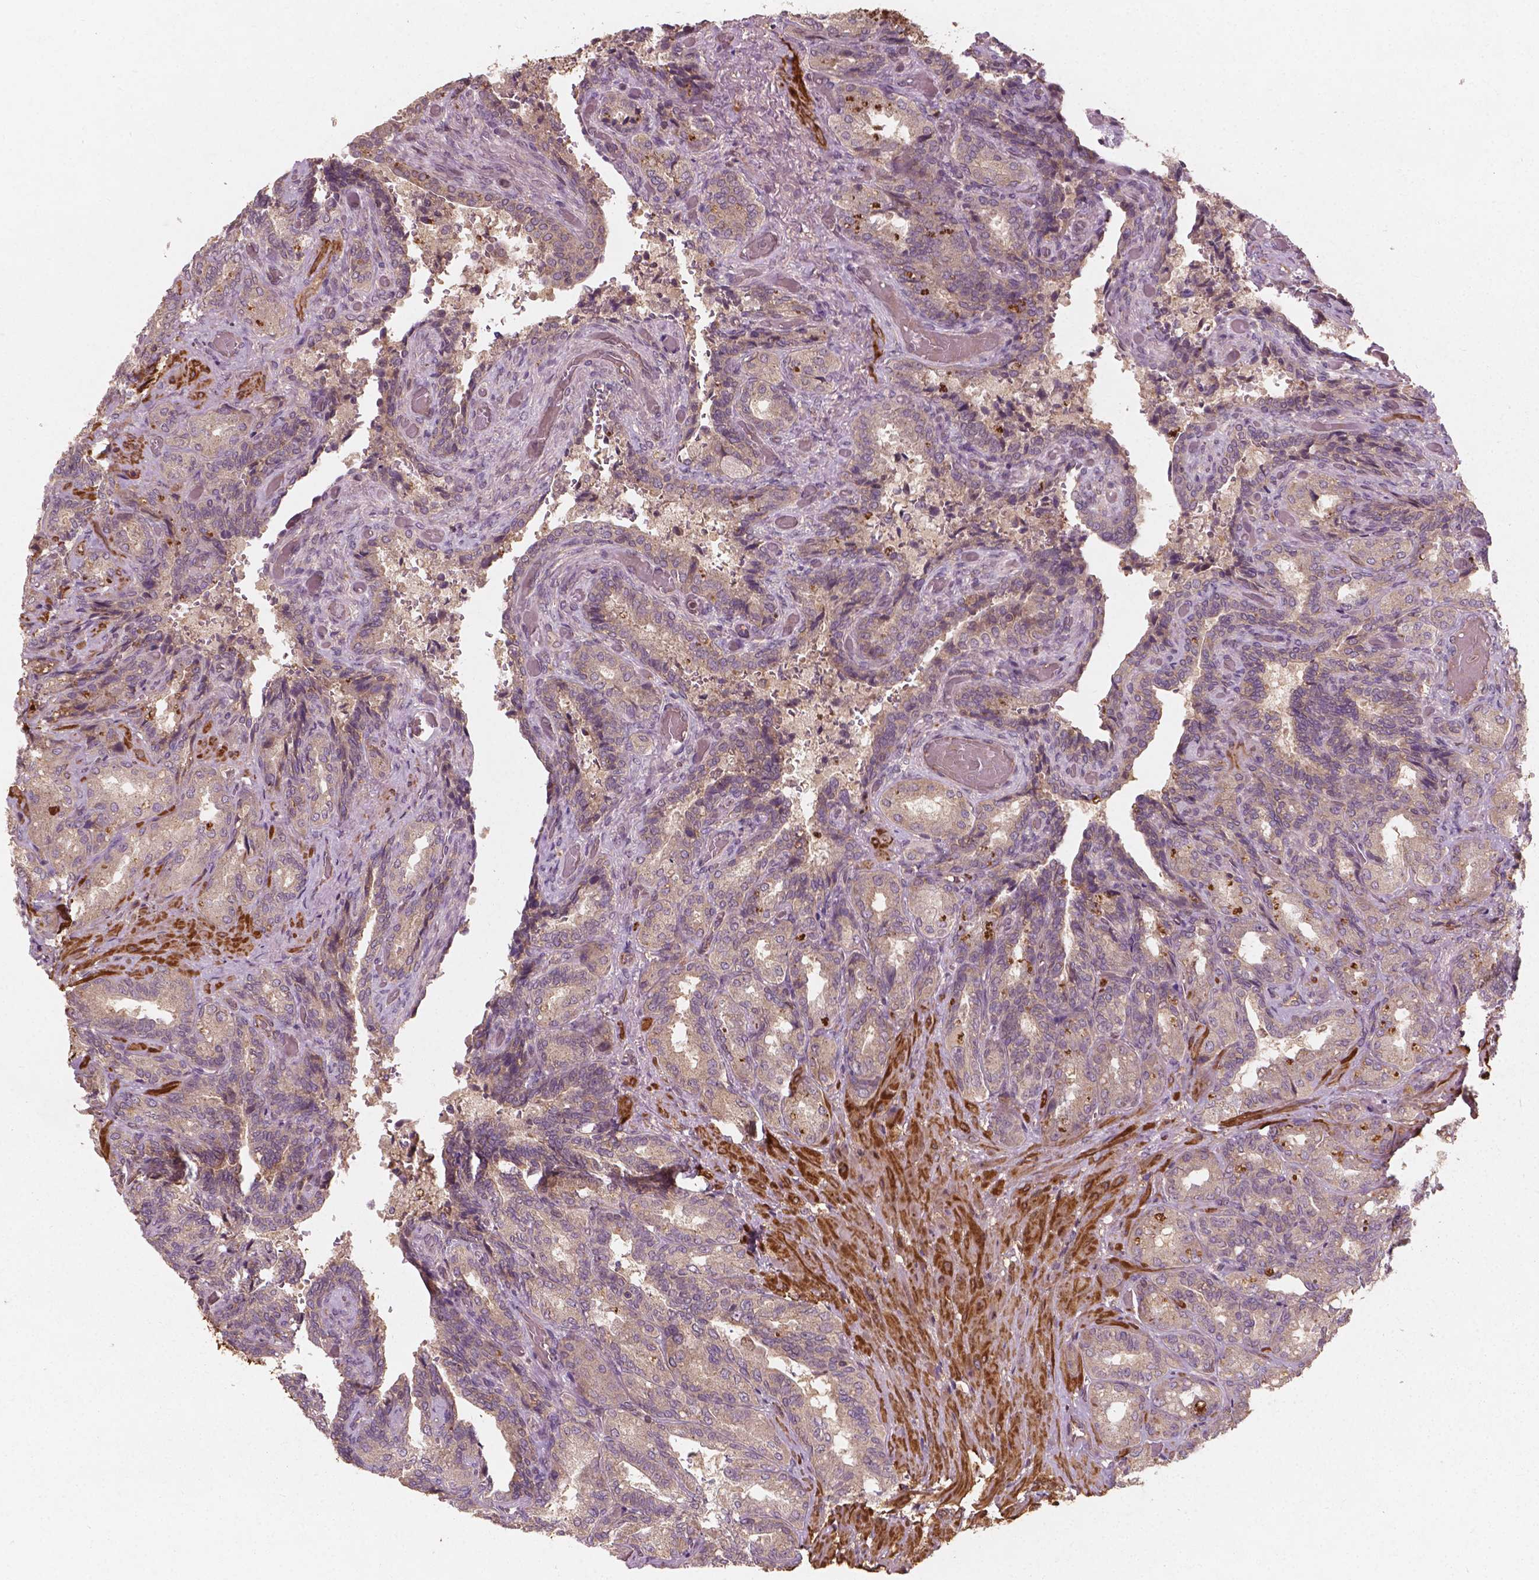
{"staining": {"intensity": "weak", "quantity": ">75%", "location": "cytoplasmic/membranous"}, "tissue": "seminal vesicle", "cell_type": "Glandular cells", "image_type": "normal", "snomed": [{"axis": "morphology", "description": "Normal tissue, NOS"}, {"axis": "topography", "description": "Seminal veicle"}], "caption": "Brown immunohistochemical staining in benign human seminal vesicle shows weak cytoplasmic/membranous positivity in approximately >75% of glandular cells. (Brightfield microscopy of DAB IHC at high magnification).", "gene": "CYFIP1", "patient": {"sex": "male", "age": 68}}